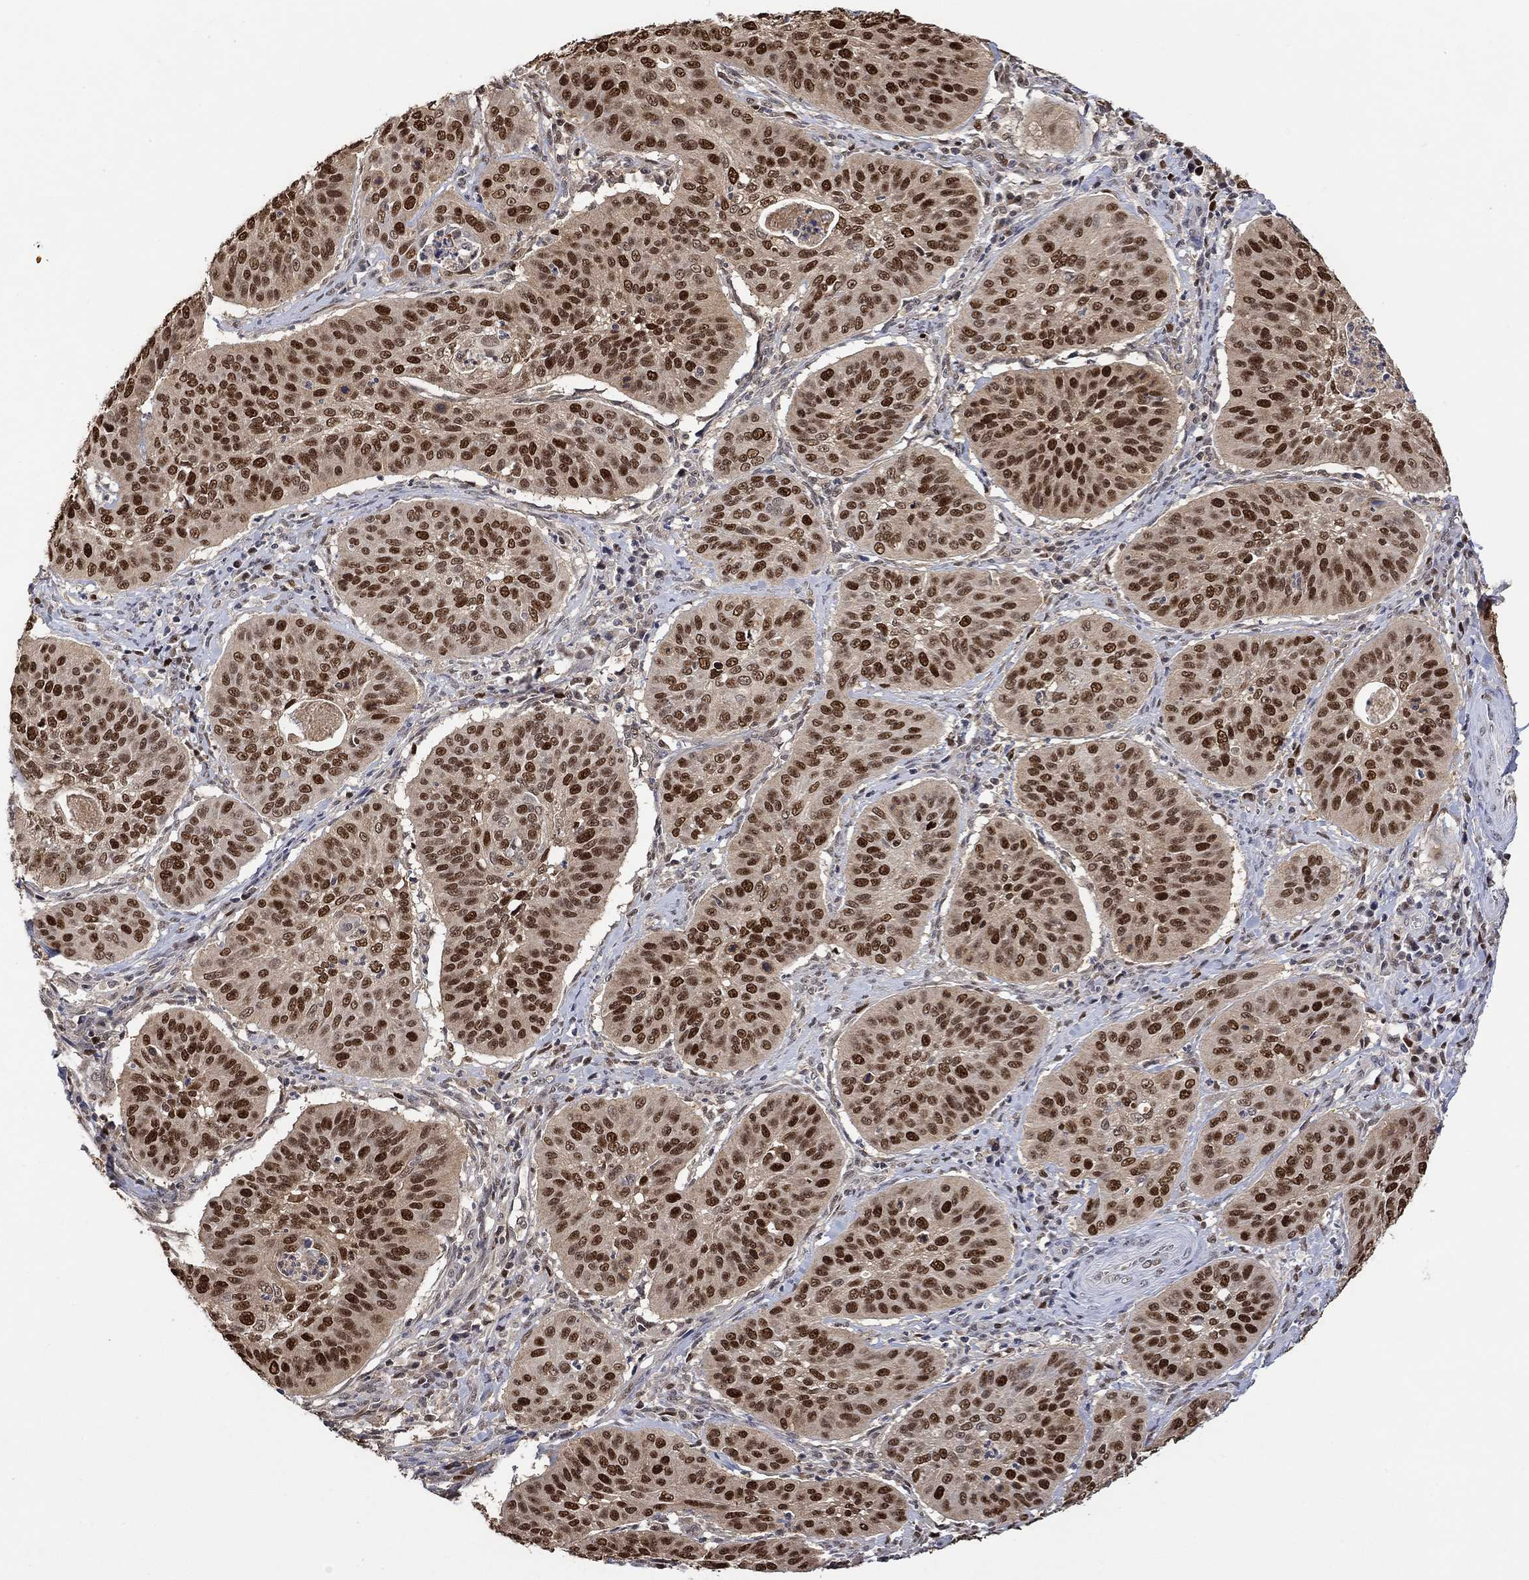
{"staining": {"intensity": "moderate", "quantity": ">75%", "location": "nuclear"}, "tissue": "cervical cancer", "cell_type": "Tumor cells", "image_type": "cancer", "snomed": [{"axis": "morphology", "description": "Normal tissue, NOS"}, {"axis": "morphology", "description": "Squamous cell carcinoma, NOS"}, {"axis": "topography", "description": "Cervix"}], "caption": "Squamous cell carcinoma (cervical) was stained to show a protein in brown. There is medium levels of moderate nuclear staining in approximately >75% of tumor cells.", "gene": "RAD54L2", "patient": {"sex": "female", "age": 39}}